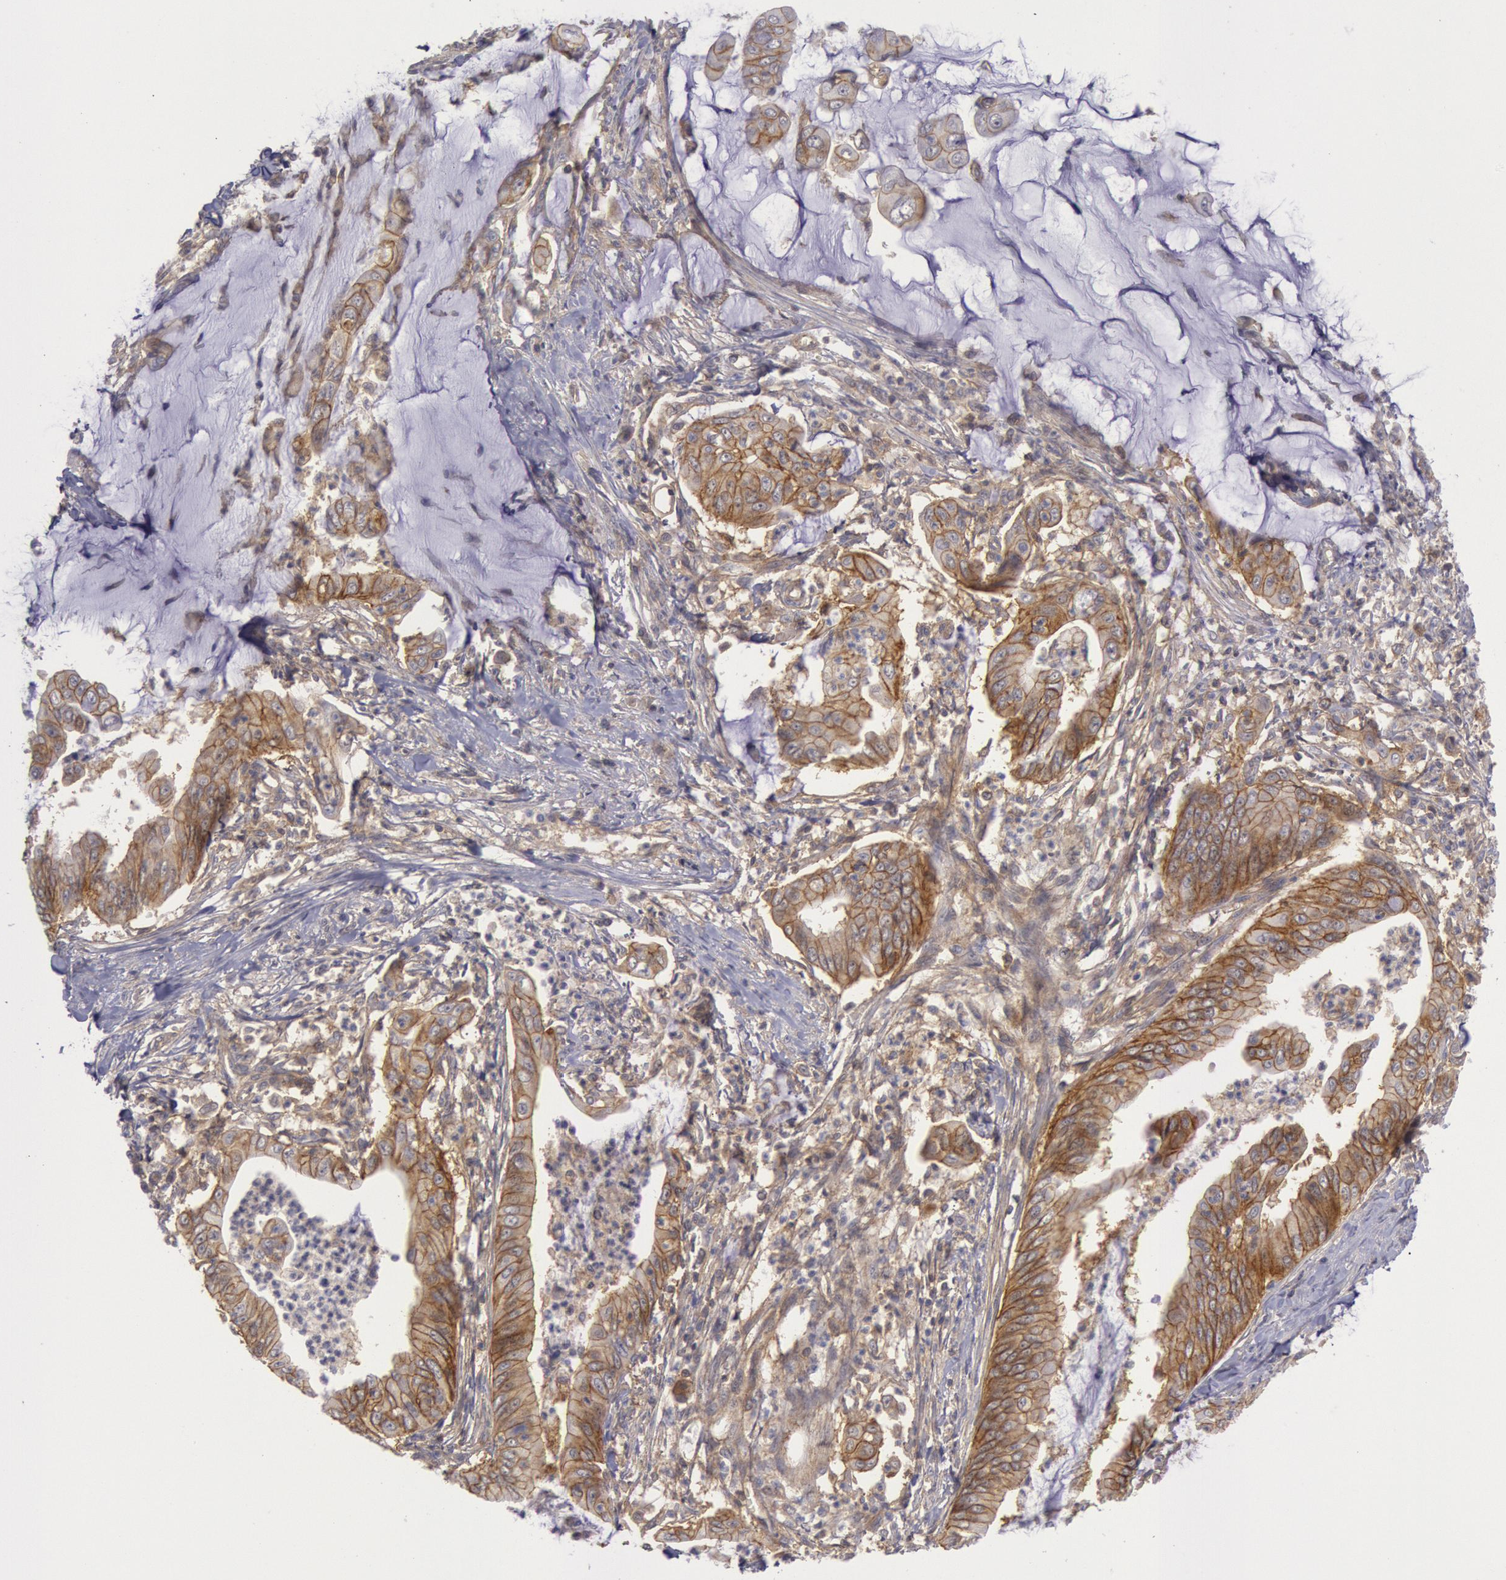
{"staining": {"intensity": "moderate", "quantity": ">75%", "location": "cytoplasmic/membranous"}, "tissue": "stomach cancer", "cell_type": "Tumor cells", "image_type": "cancer", "snomed": [{"axis": "morphology", "description": "Adenocarcinoma, NOS"}, {"axis": "topography", "description": "Stomach, upper"}], "caption": "High-magnification brightfield microscopy of stomach cancer stained with DAB (brown) and counterstained with hematoxylin (blue). tumor cells exhibit moderate cytoplasmic/membranous positivity is identified in about>75% of cells.", "gene": "STX4", "patient": {"sex": "male", "age": 80}}